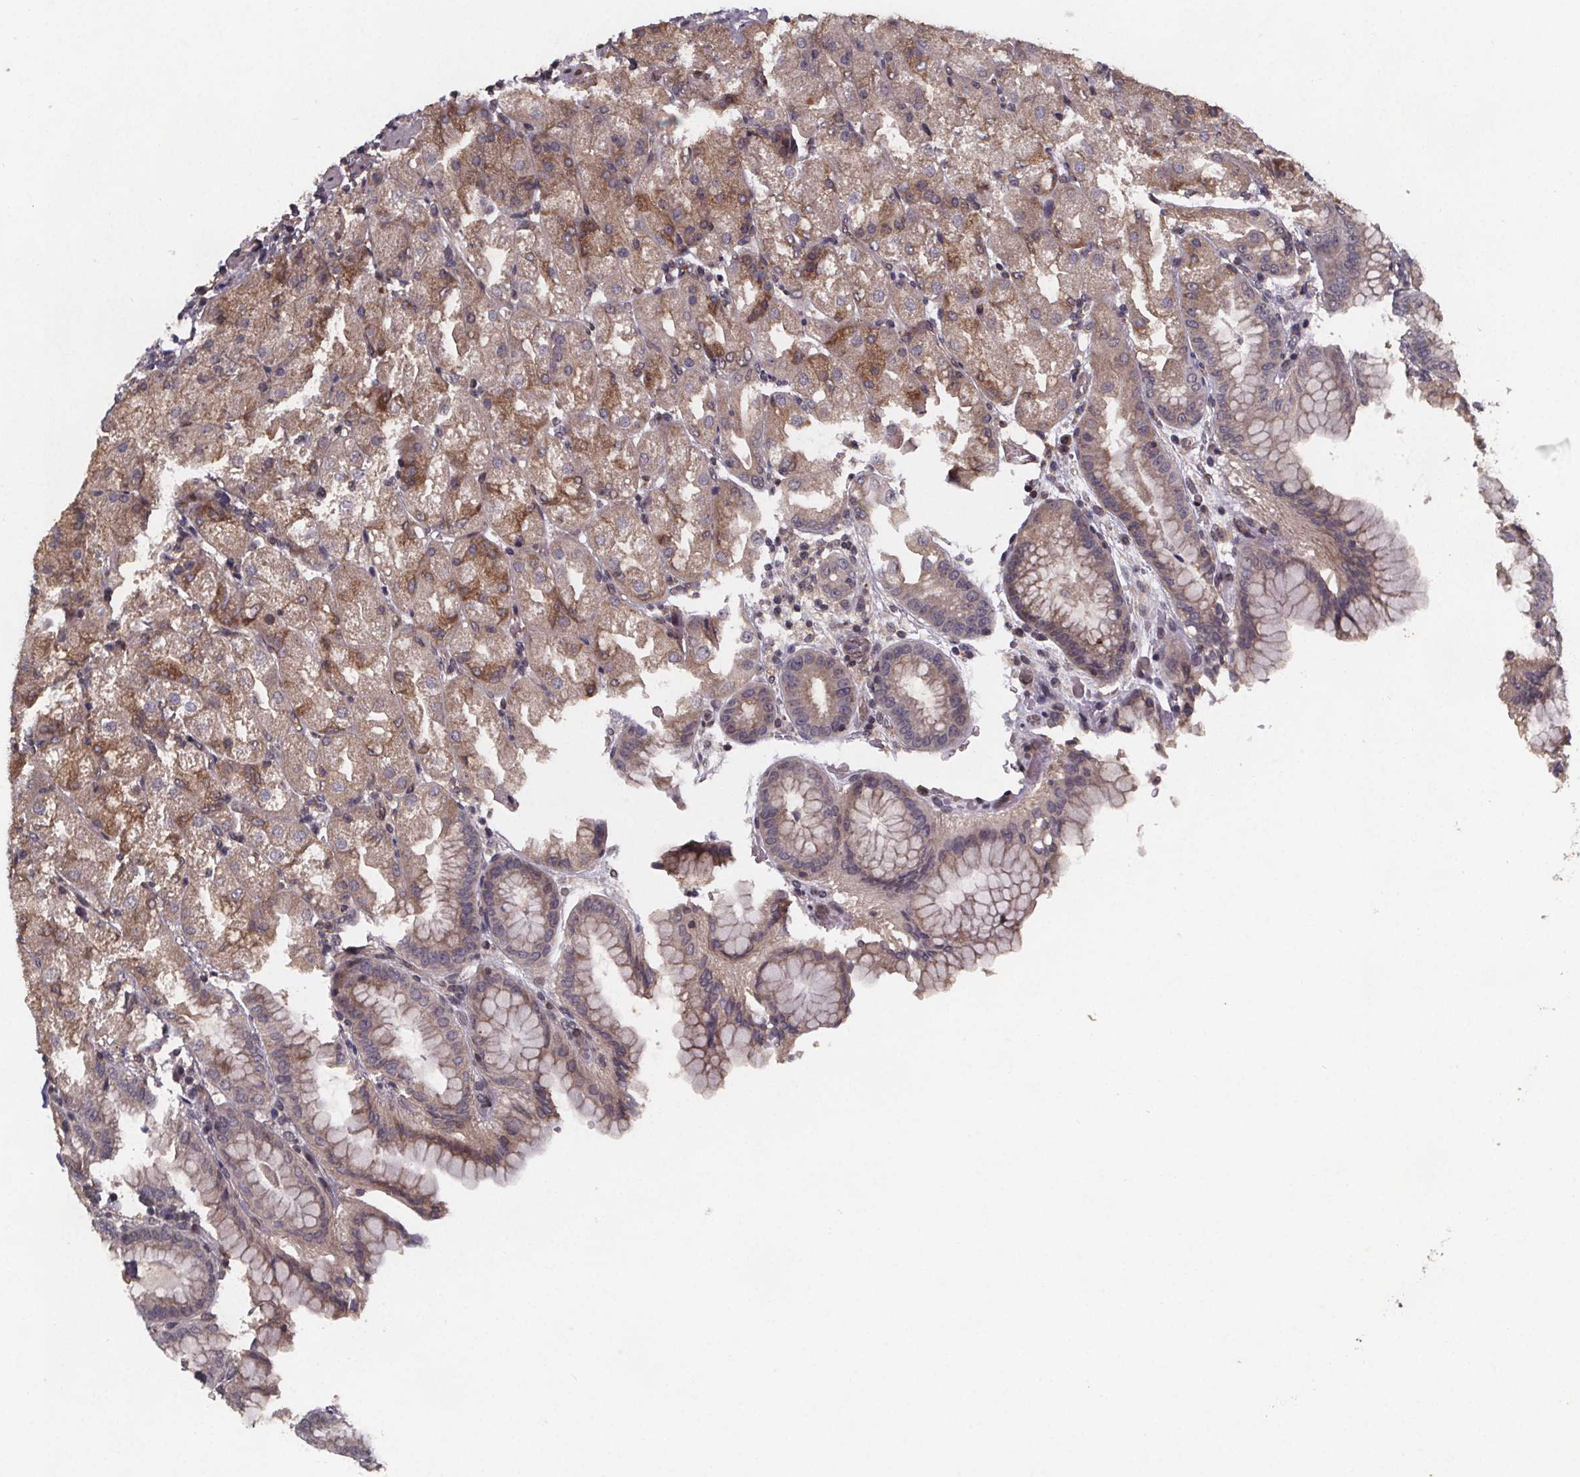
{"staining": {"intensity": "moderate", "quantity": "25%-75%", "location": "cytoplasmic/membranous"}, "tissue": "stomach", "cell_type": "Glandular cells", "image_type": "normal", "snomed": [{"axis": "morphology", "description": "Normal tissue, NOS"}, {"axis": "topography", "description": "Stomach, upper"}, {"axis": "topography", "description": "Stomach"}, {"axis": "topography", "description": "Stomach, lower"}], "caption": "Immunohistochemistry (IHC) photomicrograph of normal stomach stained for a protein (brown), which displays medium levels of moderate cytoplasmic/membranous staining in about 25%-75% of glandular cells.", "gene": "PIERCE2", "patient": {"sex": "male", "age": 62}}